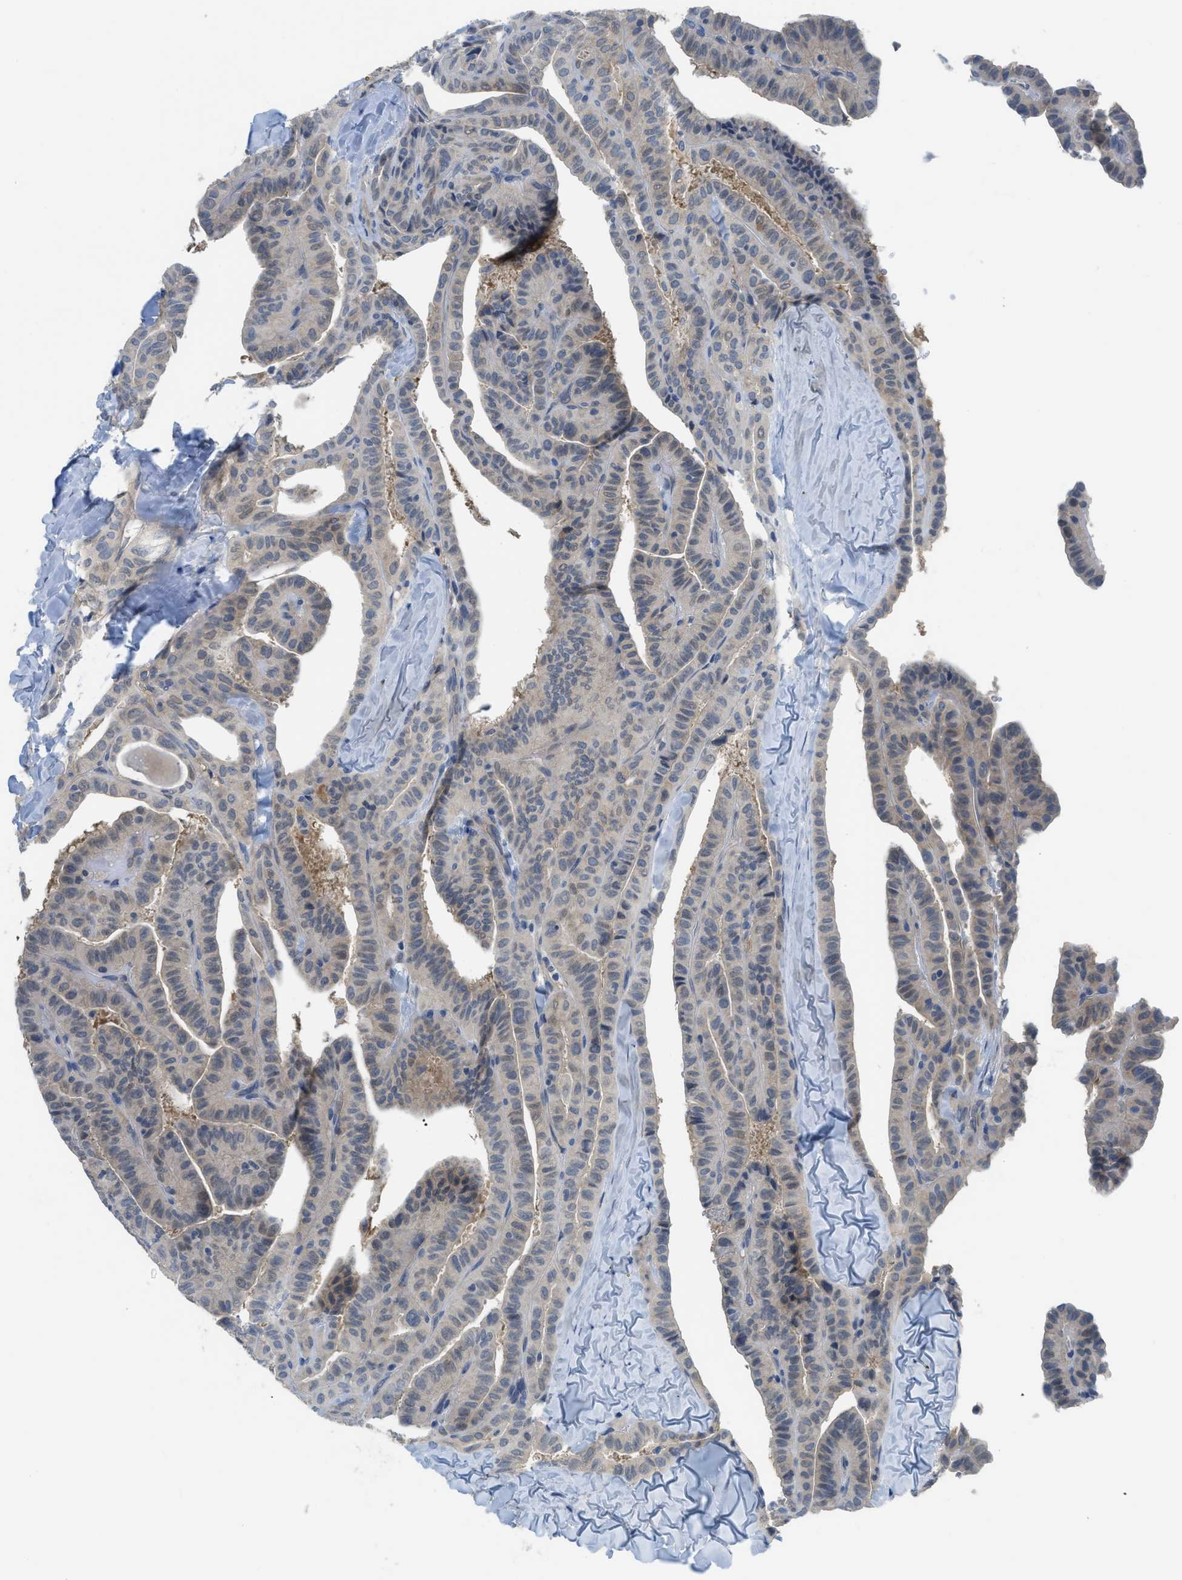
{"staining": {"intensity": "negative", "quantity": "none", "location": "none"}, "tissue": "thyroid cancer", "cell_type": "Tumor cells", "image_type": "cancer", "snomed": [{"axis": "morphology", "description": "Papillary adenocarcinoma, NOS"}, {"axis": "topography", "description": "Thyroid gland"}], "caption": "An image of human thyroid cancer (papillary adenocarcinoma) is negative for staining in tumor cells. (DAB (3,3'-diaminobenzidine) immunohistochemistry (IHC), high magnification).", "gene": "TNFAIP1", "patient": {"sex": "male", "age": 77}}